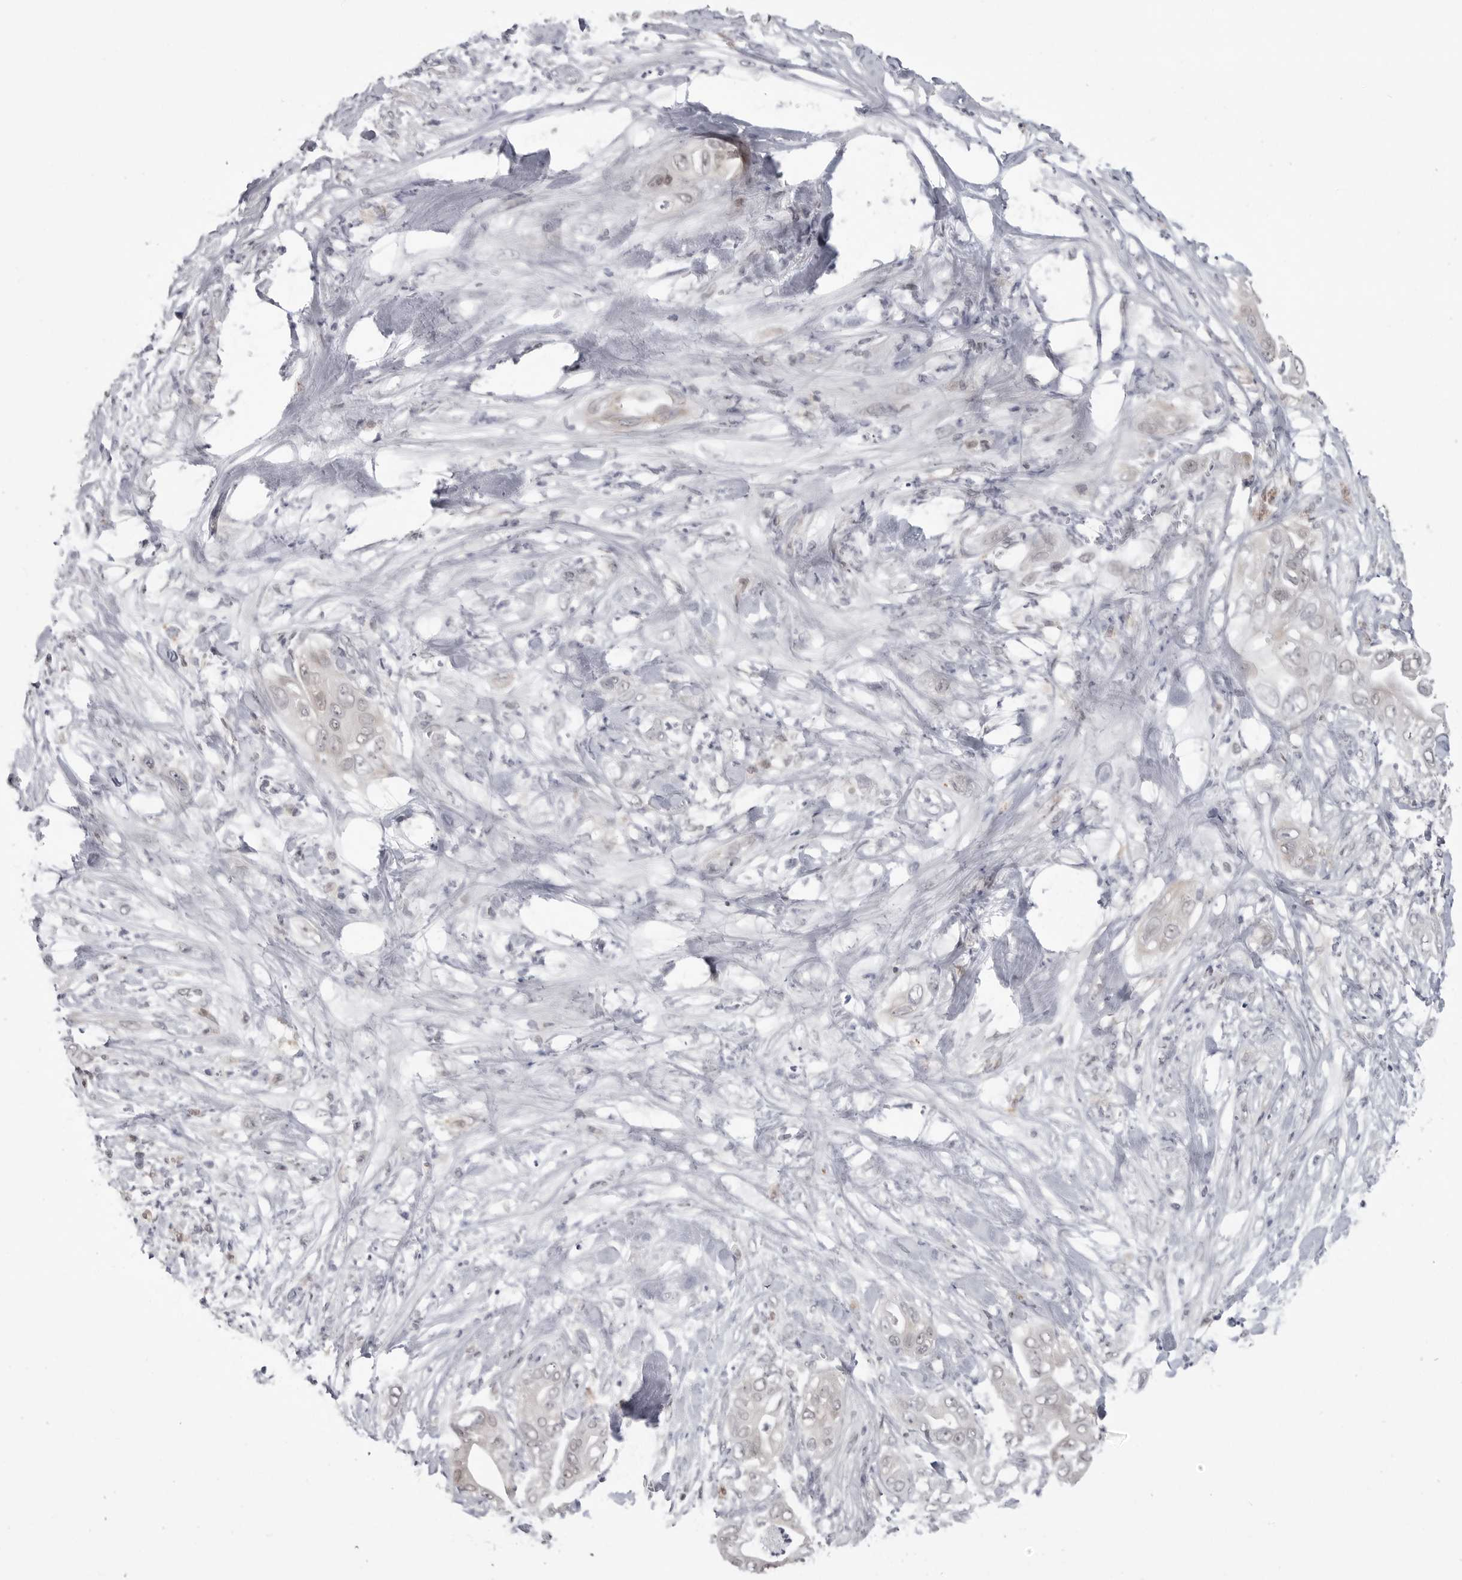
{"staining": {"intensity": "weak", "quantity": "<25%", "location": "nuclear"}, "tissue": "pancreatic cancer", "cell_type": "Tumor cells", "image_type": "cancer", "snomed": [{"axis": "morphology", "description": "Adenocarcinoma, NOS"}, {"axis": "topography", "description": "Pancreas"}], "caption": "Tumor cells show no significant positivity in pancreatic adenocarcinoma.", "gene": "PNPO", "patient": {"sex": "female", "age": 78}}